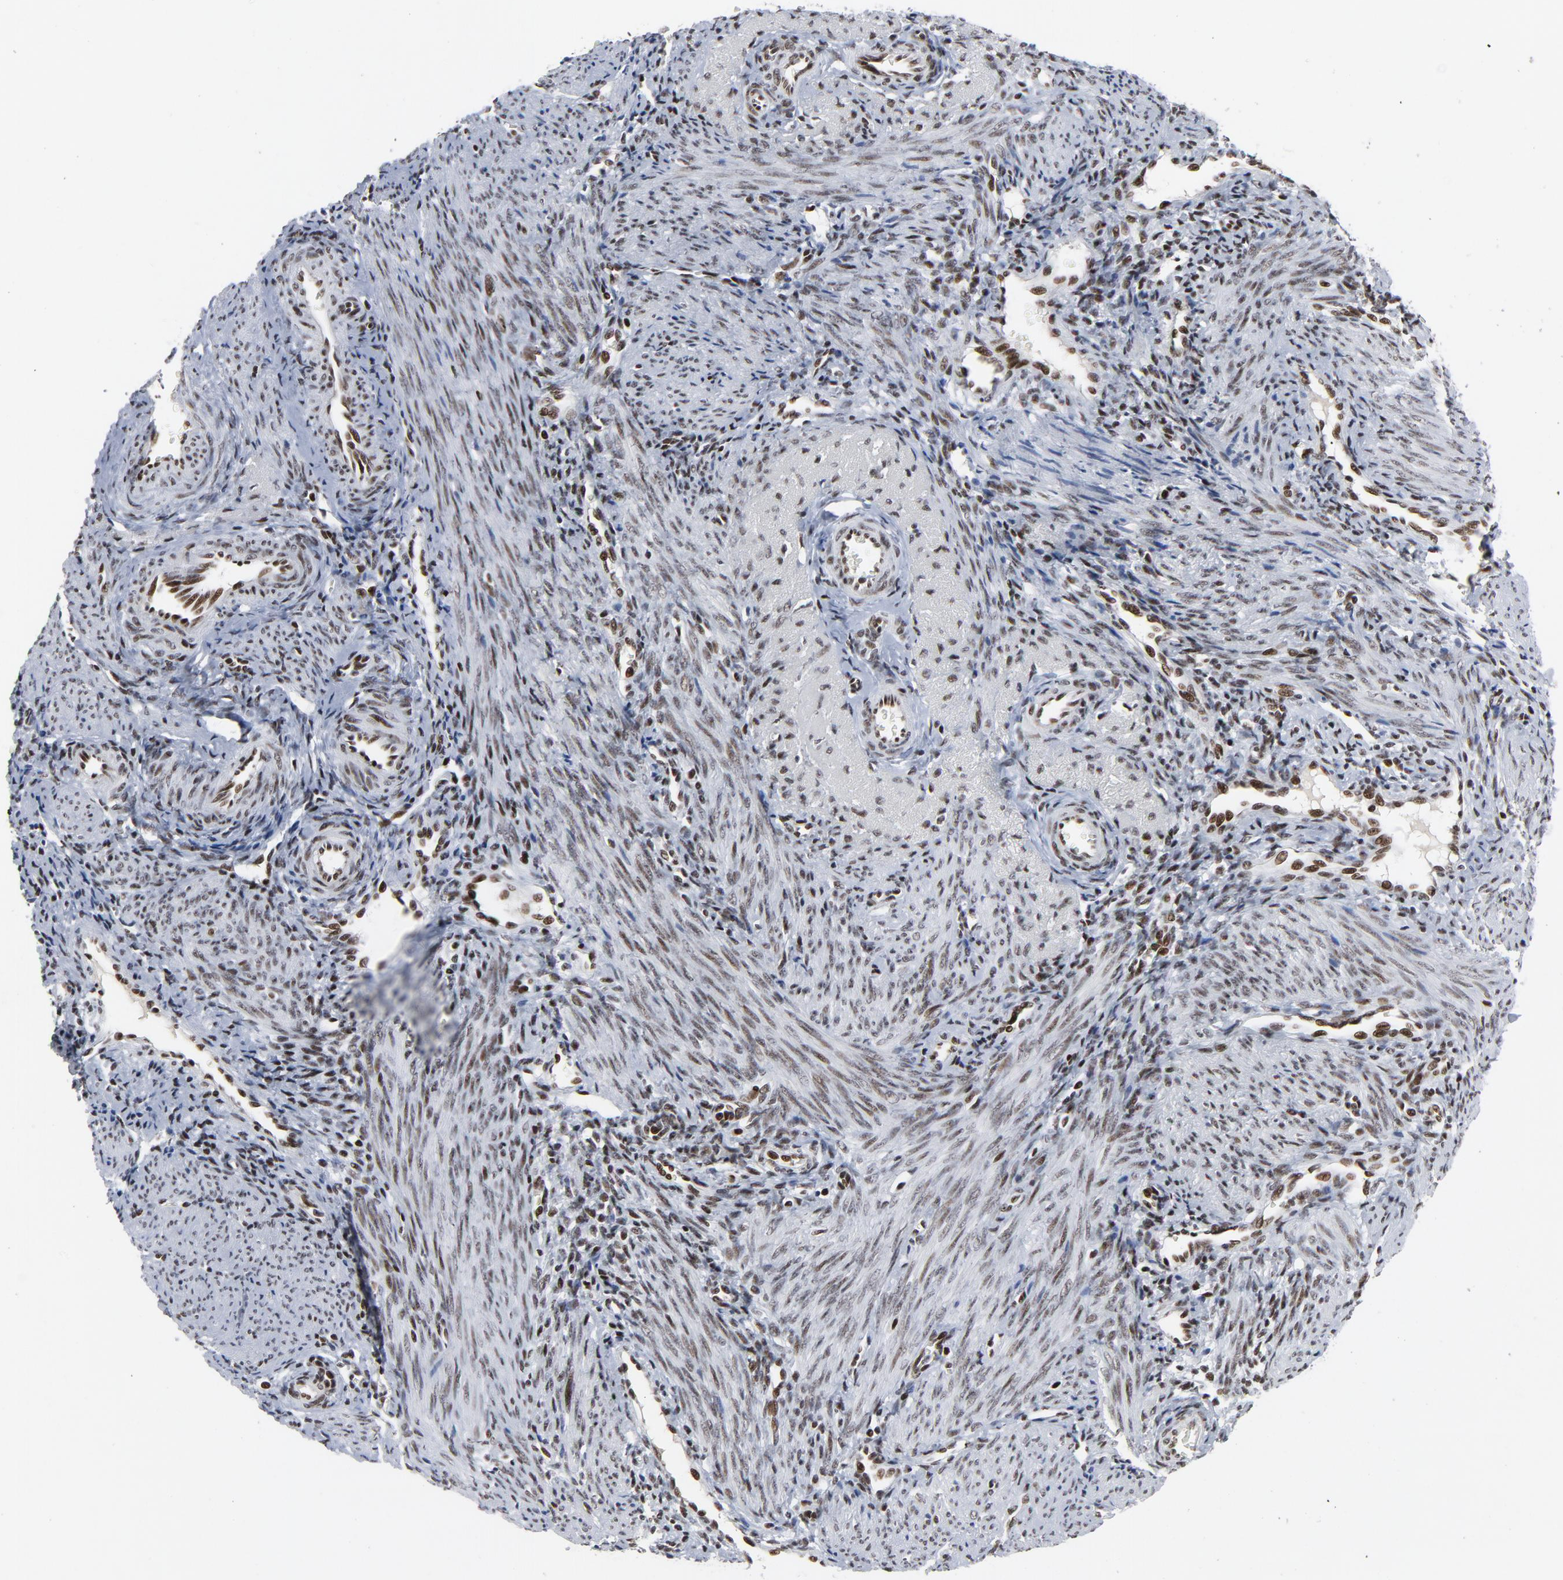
{"staining": {"intensity": "weak", "quantity": "25%-75%", "location": "nuclear"}, "tissue": "endometrium", "cell_type": "Cells in endometrial stroma", "image_type": "normal", "snomed": [{"axis": "morphology", "description": "Normal tissue, NOS"}, {"axis": "topography", "description": "Uterus"}, {"axis": "topography", "description": "Endometrium"}], "caption": "Immunohistochemical staining of normal human endometrium shows weak nuclear protein positivity in approximately 25%-75% of cells in endometrial stroma. (DAB (3,3'-diaminobenzidine) = brown stain, brightfield microscopy at high magnification).", "gene": "GABPA", "patient": {"sex": "female", "age": 33}}